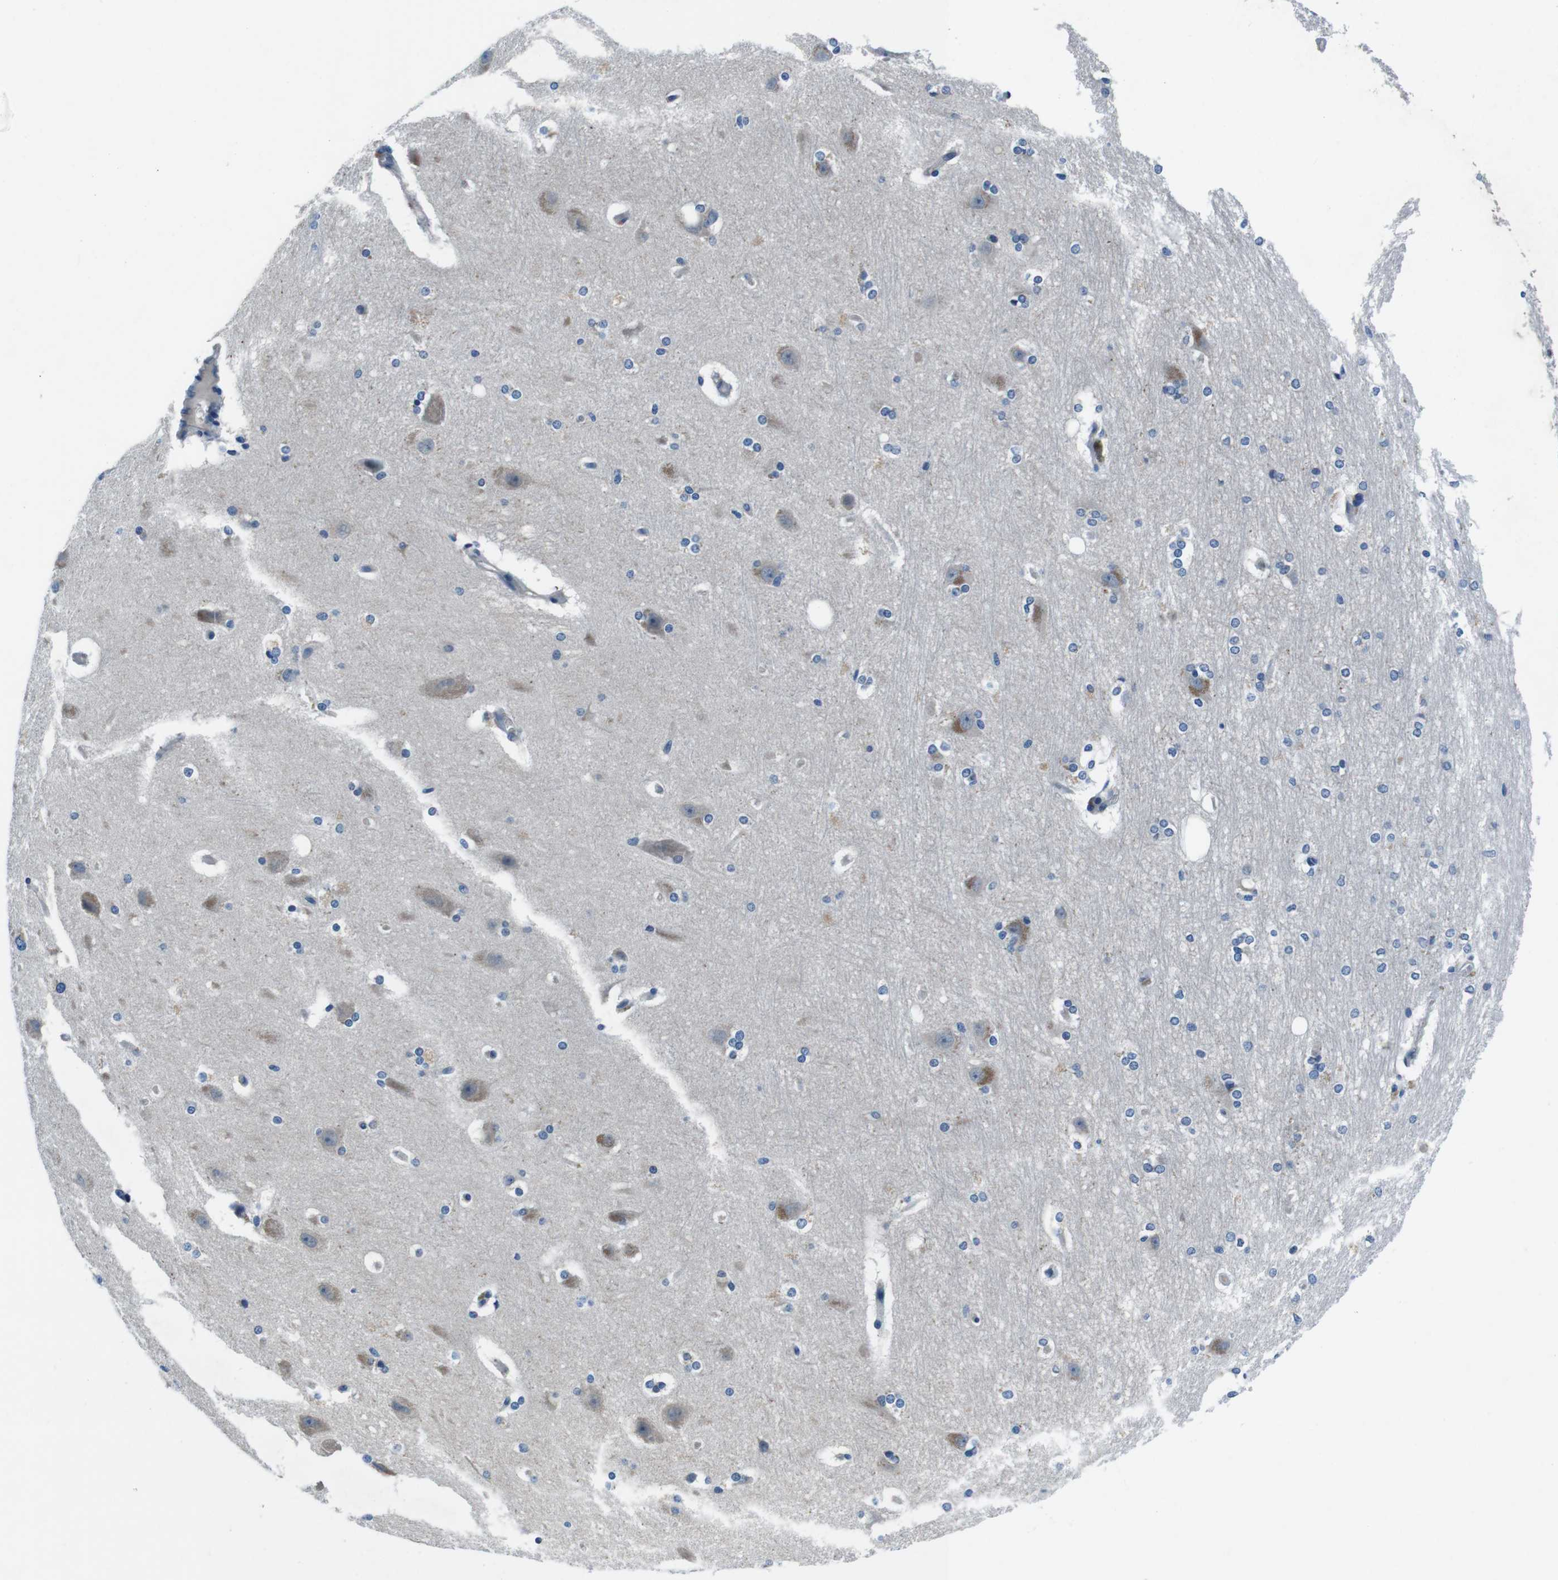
{"staining": {"intensity": "negative", "quantity": "none", "location": "none"}, "tissue": "hippocampus", "cell_type": "Glial cells", "image_type": "normal", "snomed": [{"axis": "morphology", "description": "Normal tissue, NOS"}, {"axis": "topography", "description": "Hippocampus"}], "caption": "This is a micrograph of immunohistochemistry (IHC) staining of benign hippocampus, which shows no expression in glial cells. Brightfield microscopy of immunohistochemistry stained with DAB (3,3'-diaminobenzidine) (brown) and hematoxylin (blue), captured at high magnification.", "gene": "CASQ1", "patient": {"sex": "female", "age": 19}}